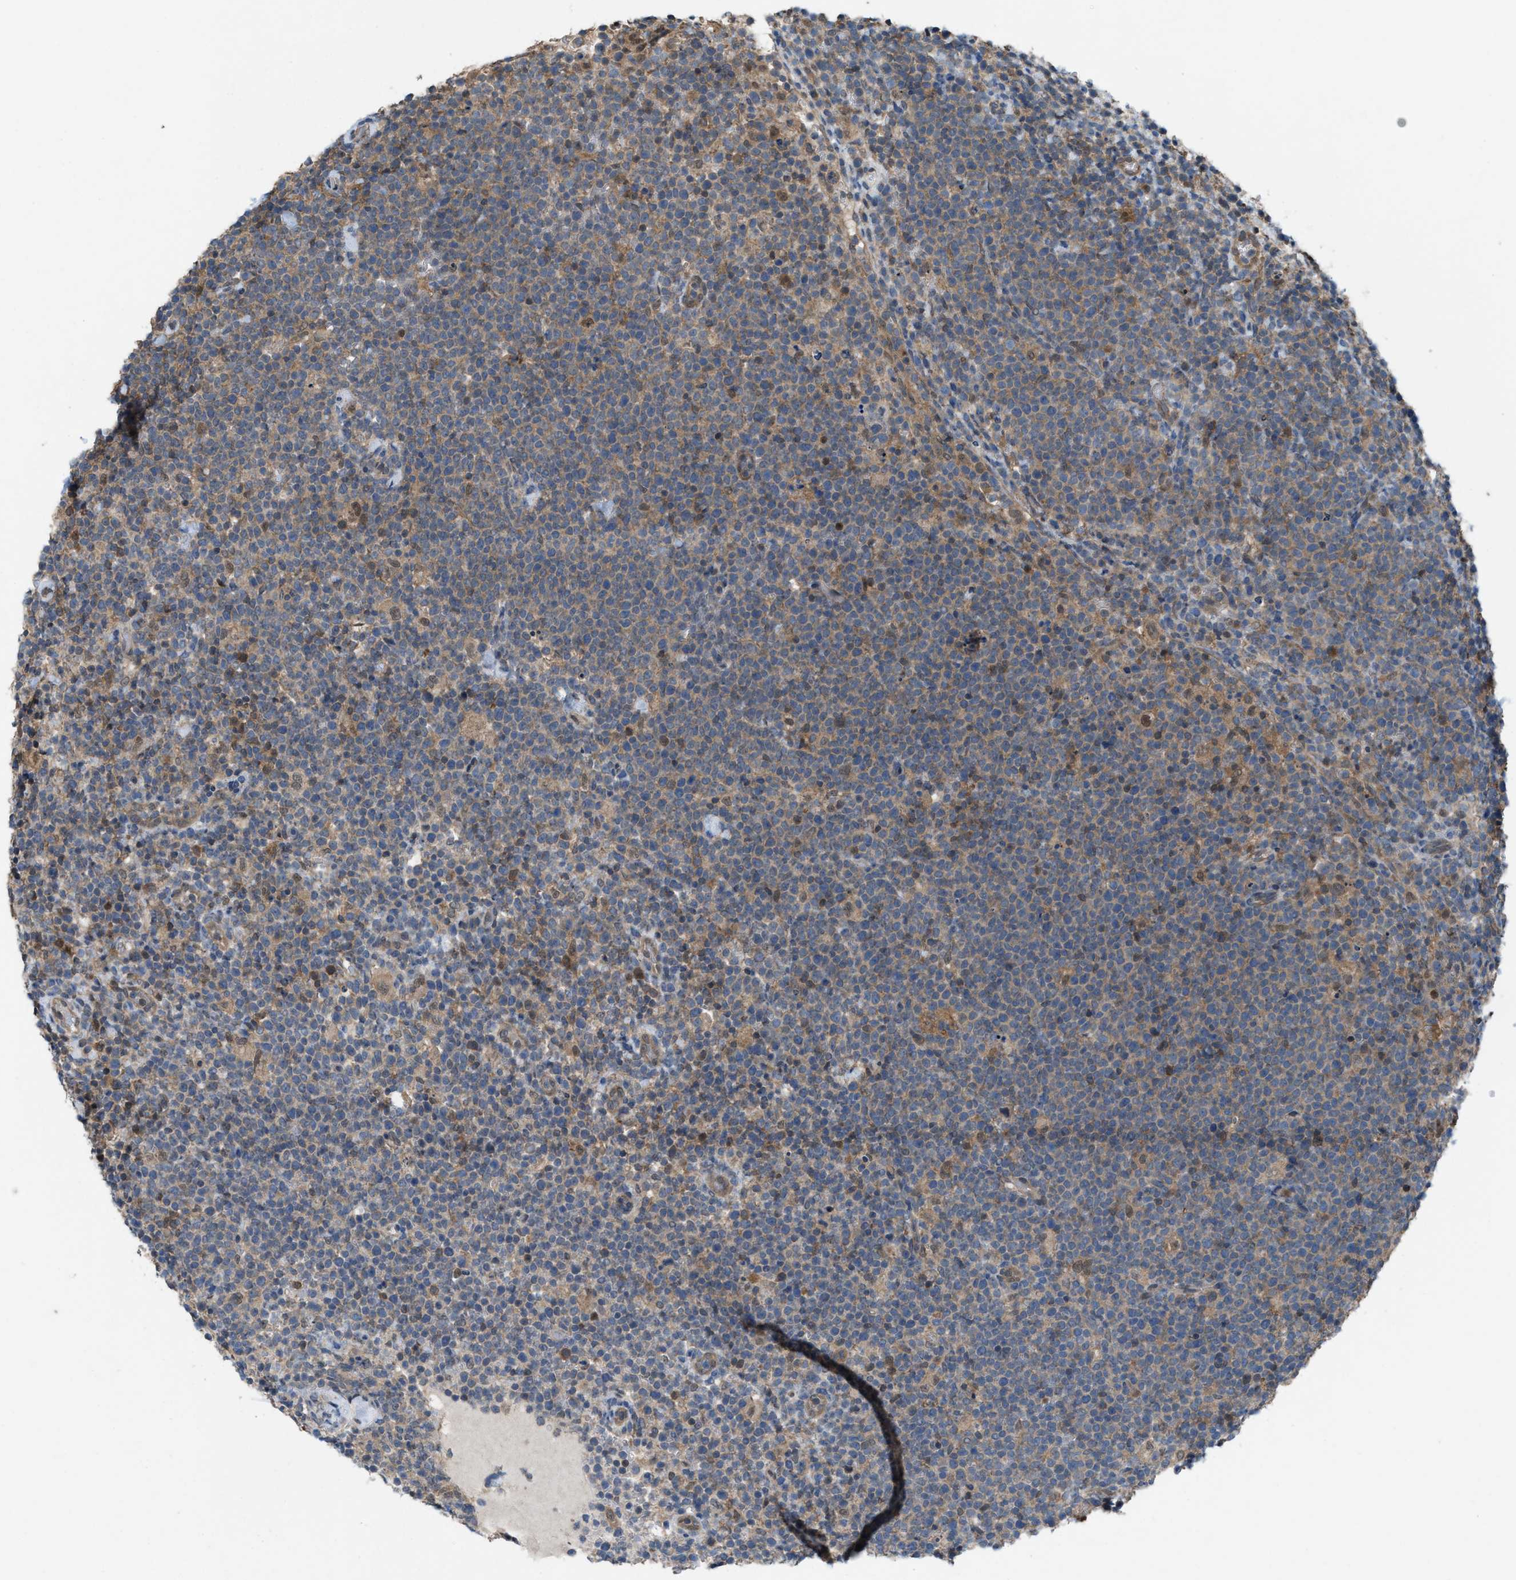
{"staining": {"intensity": "weak", "quantity": ">75%", "location": "cytoplasmic/membranous"}, "tissue": "lymphoma", "cell_type": "Tumor cells", "image_type": "cancer", "snomed": [{"axis": "morphology", "description": "Malignant lymphoma, non-Hodgkin's type, High grade"}, {"axis": "topography", "description": "Lymph node"}], "caption": "Malignant lymphoma, non-Hodgkin's type (high-grade) stained with a protein marker shows weak staining in tumor cells.", "gene": "PLAA", "patient": {"sex": "male", "age": 61}}